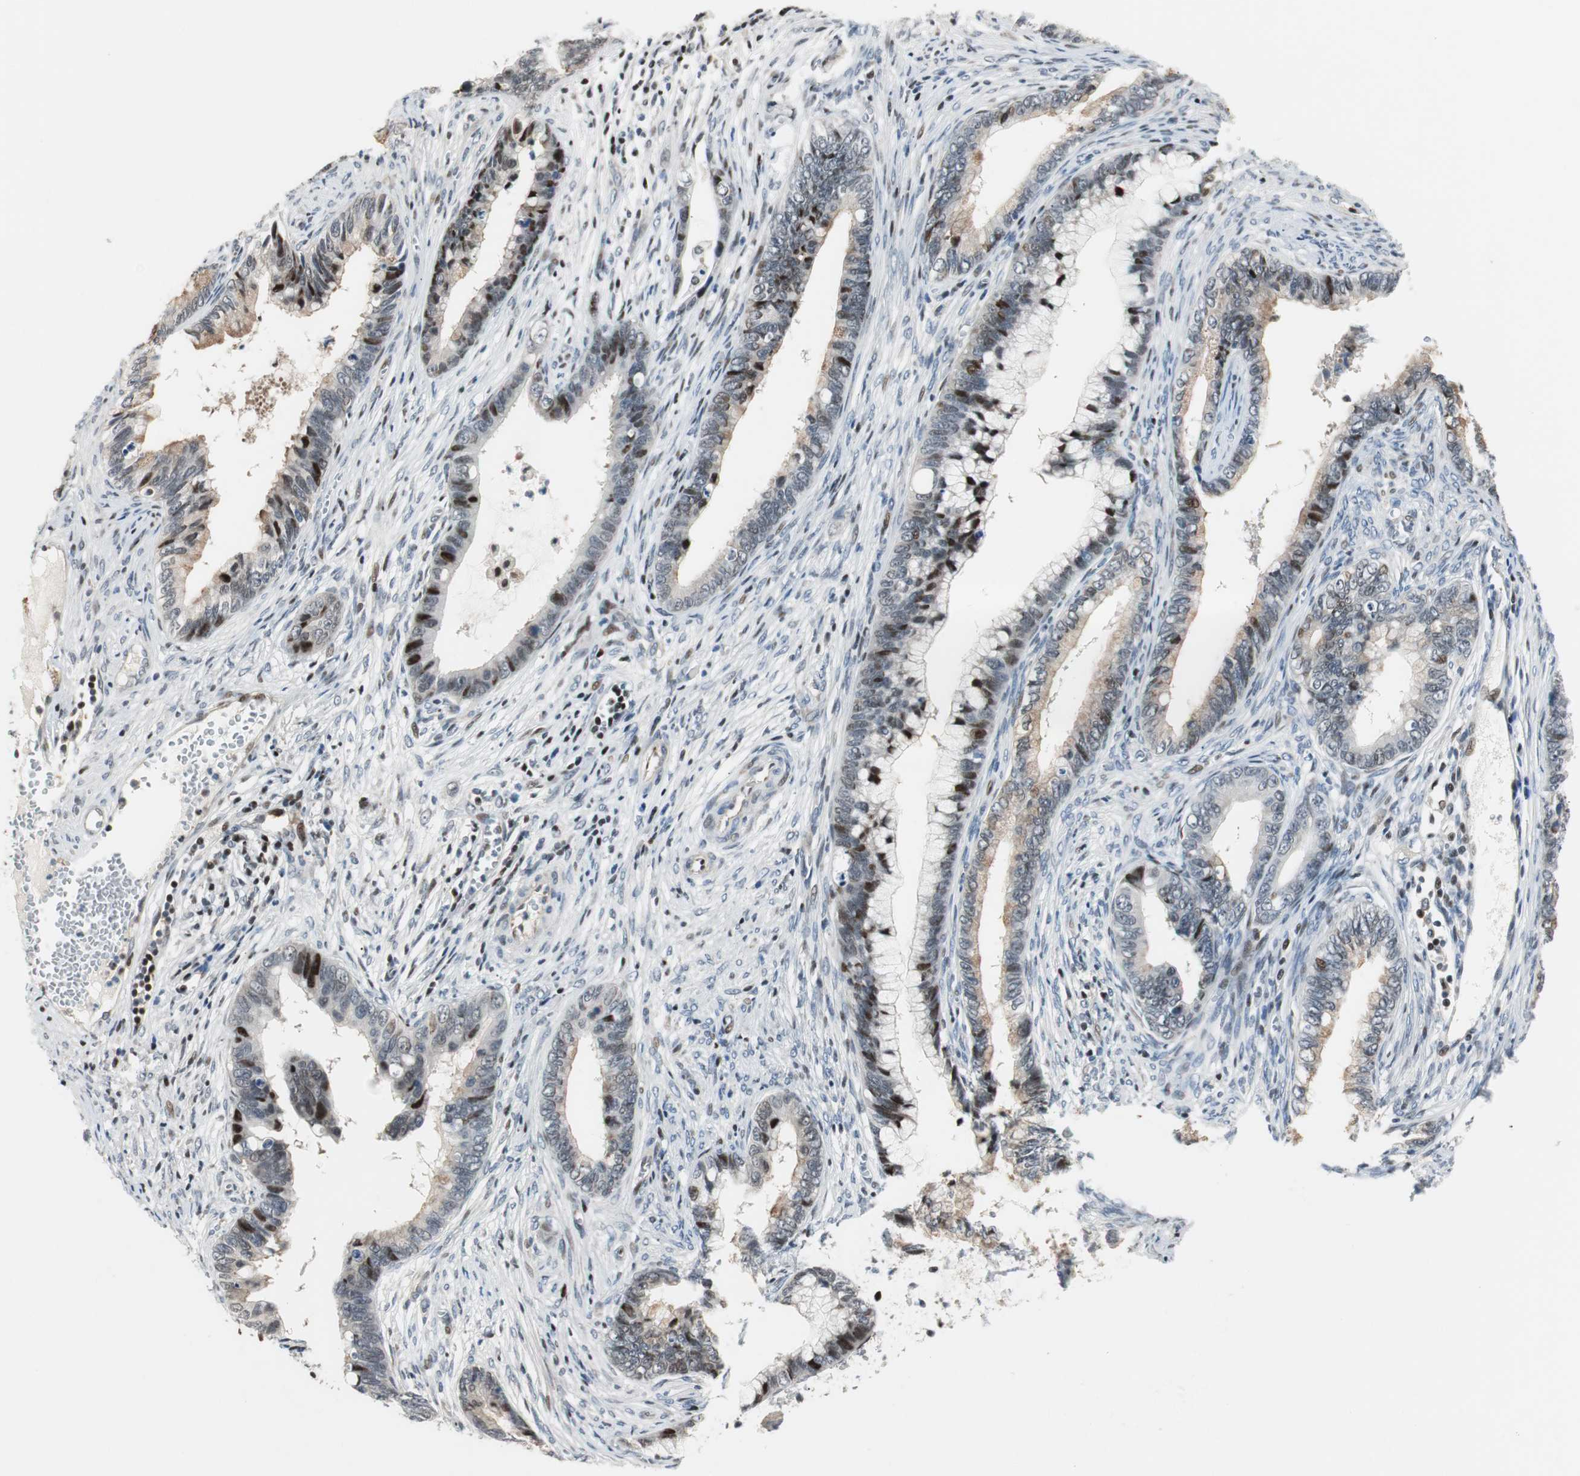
{"staining": {"intensity": "strong", "quantity": "<25%", "location": "nuclear"}, "tissue": "cervical cancer", "cell_type": "Tumor cells", "image_type": "cancer", "snomed": [{"axis": "morphology", "description": "Adenocarcinoma, NOS"}, {"axis": "topography", "description": "Cervix"}], "caption": "Brown immunohistochemical staining in adenocarcinoma (cervical) shows strong nuclear positivity in approximately <25% of tumor cells. Nuclei are stained in blue.", "gene": "RAD1", "patient": {"sex": "female", "age": 44}}